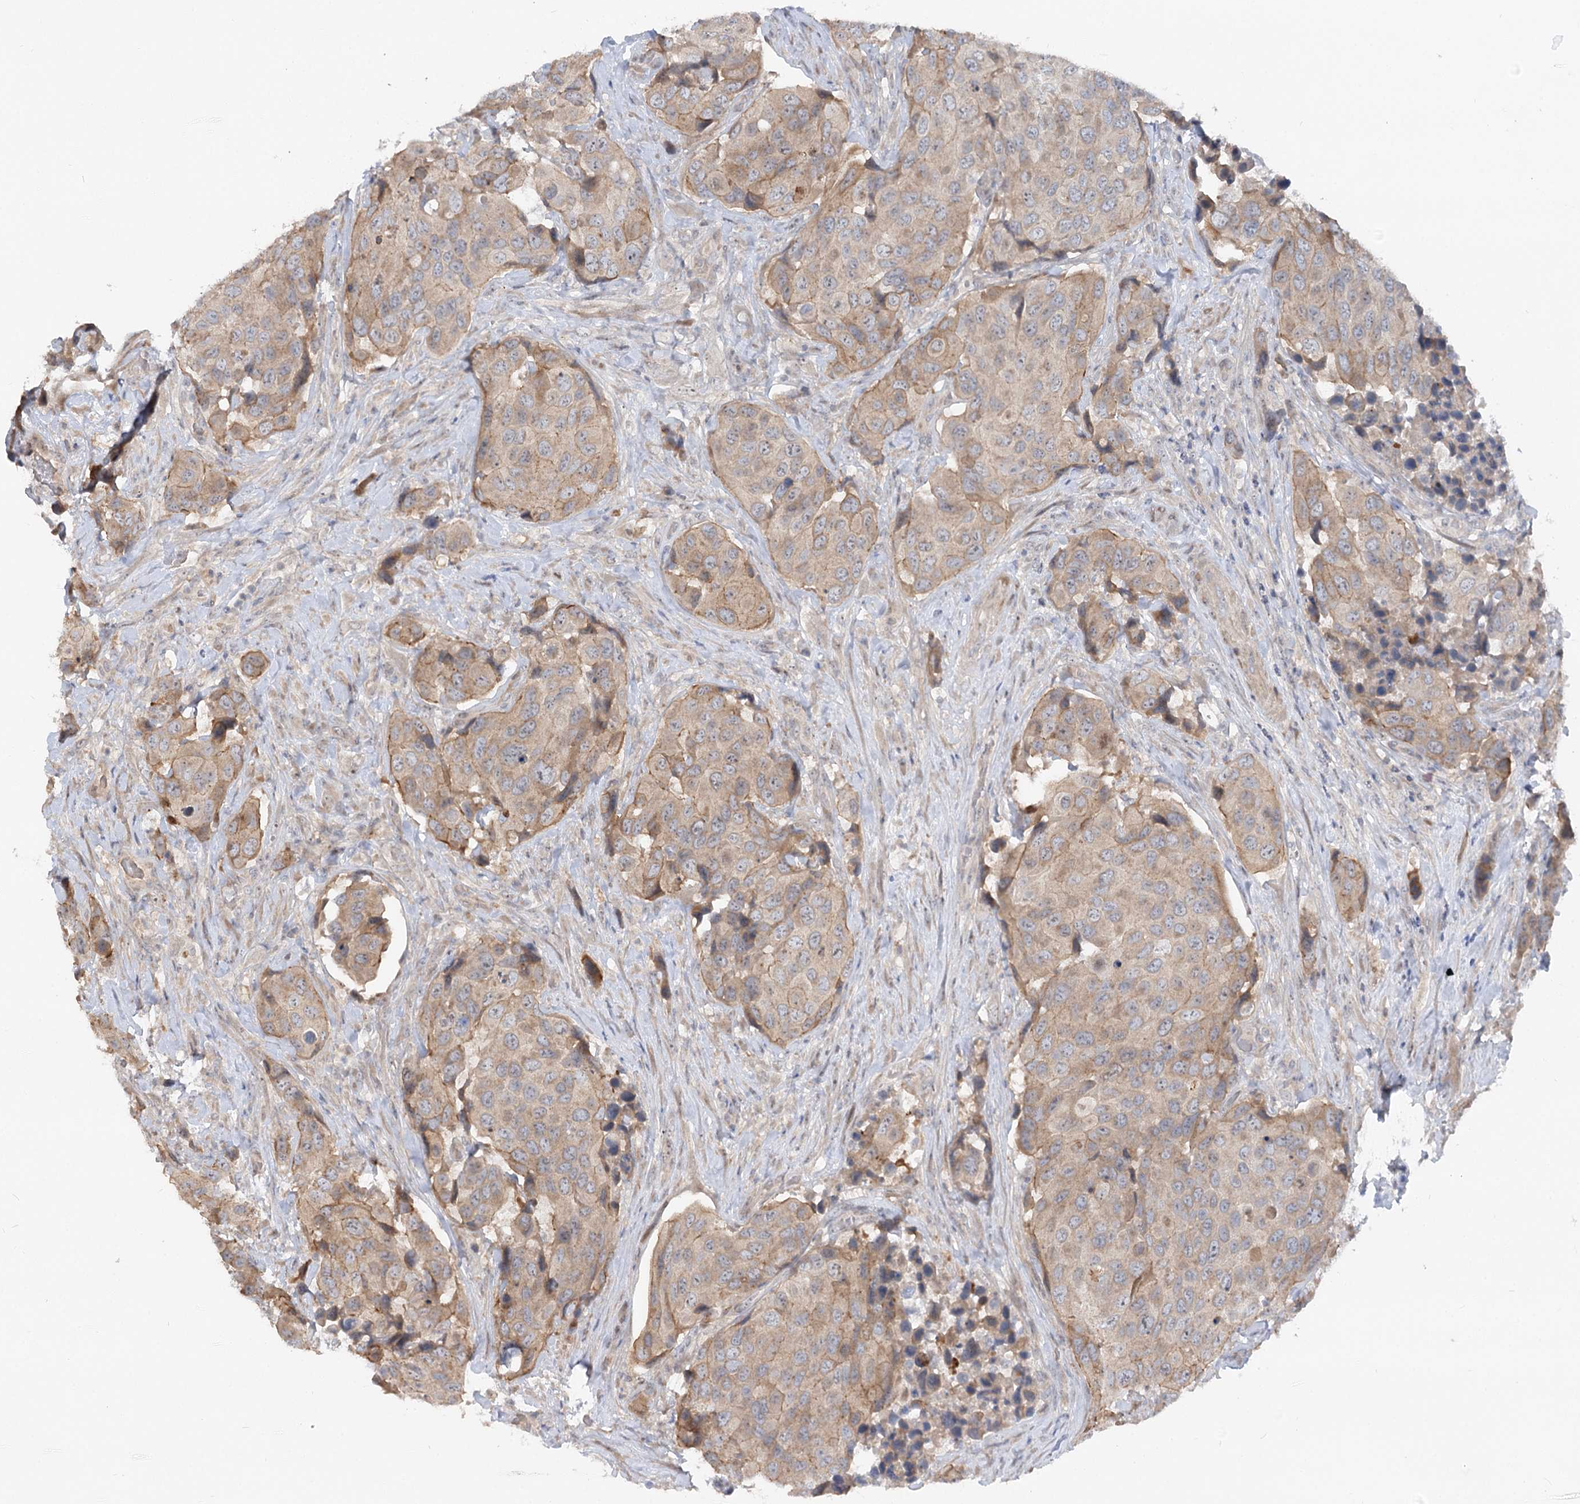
{"staining": {"intensity": "weak", "quantity": ">75%", "location": "cytoplasmic/membranous"}, "tissue": "urothelial cancer", "cell_type": "Tumor cells", "image_type": "cancer", "snomed": [{"axis": "morphology", "description": "Urothelial carcinoma, High grade"}, {"axis": "topography", "description": "Urinary bladder"}], "caption": "Brown immunohistochemical staining in human urothelial cancer displays weak cytoplasmic/membranous positivity in approximately >75% of tumor cells.", "gene": "FGF19", "patient": {"sex": "male", "age": 74}}